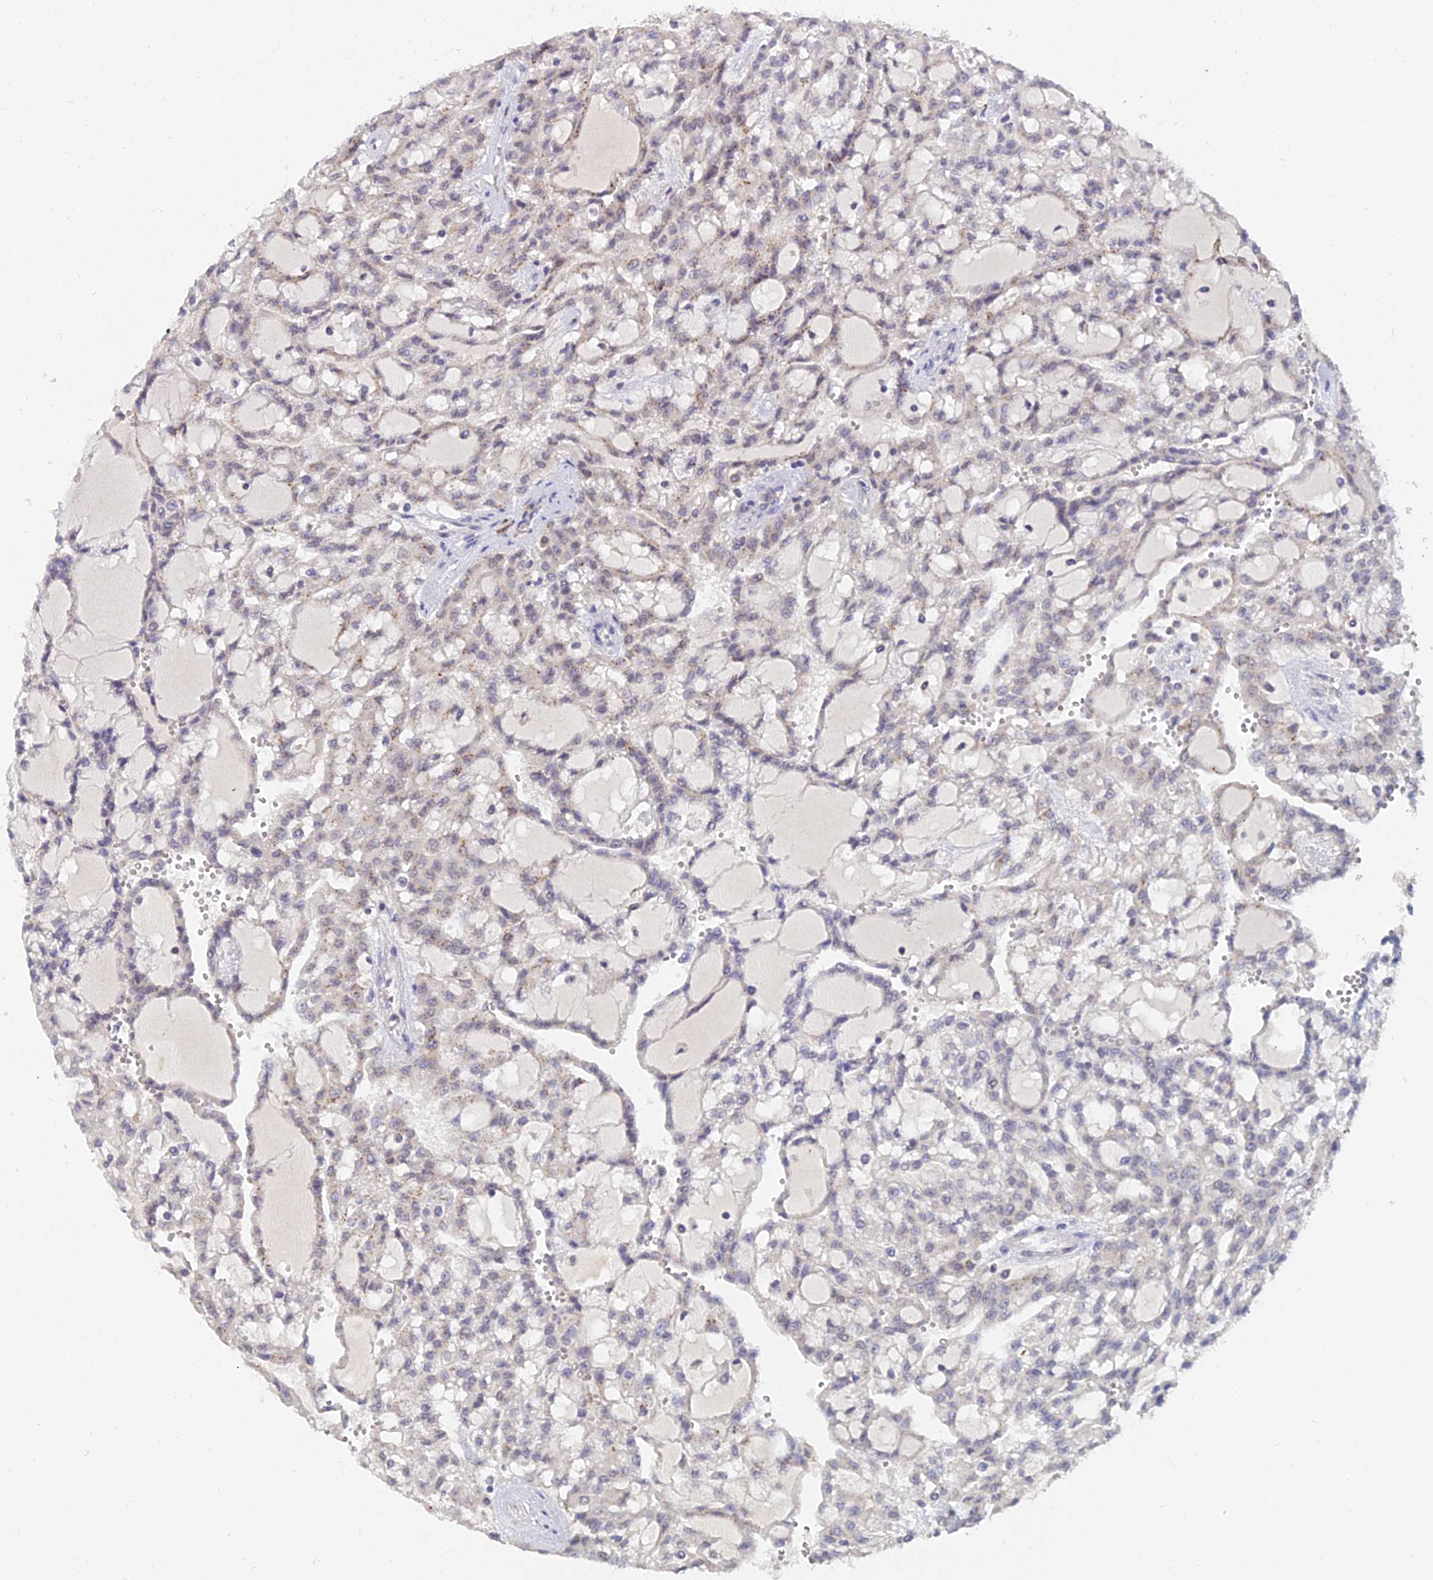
{"staining": {"intensity": "weak", "quantity": "<25%", "location": "cytoplasmic/membranous"}, "tissue": "renal cancer", "cell_type": "Tumor cells", "image_type": "cancer", "snomed": [{"axis": "morphology", "description": "Adenocarcinoma, NOS"}, {"axis": "topography", "description": "Kidney"}], "caption": "DAB (3,3'-diaminobenzidine) immunohistochemical staining of renal adenocarcinoma displays no significant staining in tumor cells.", "gene": "THOC3", "patient": {"sex": "male", "age": 63}}